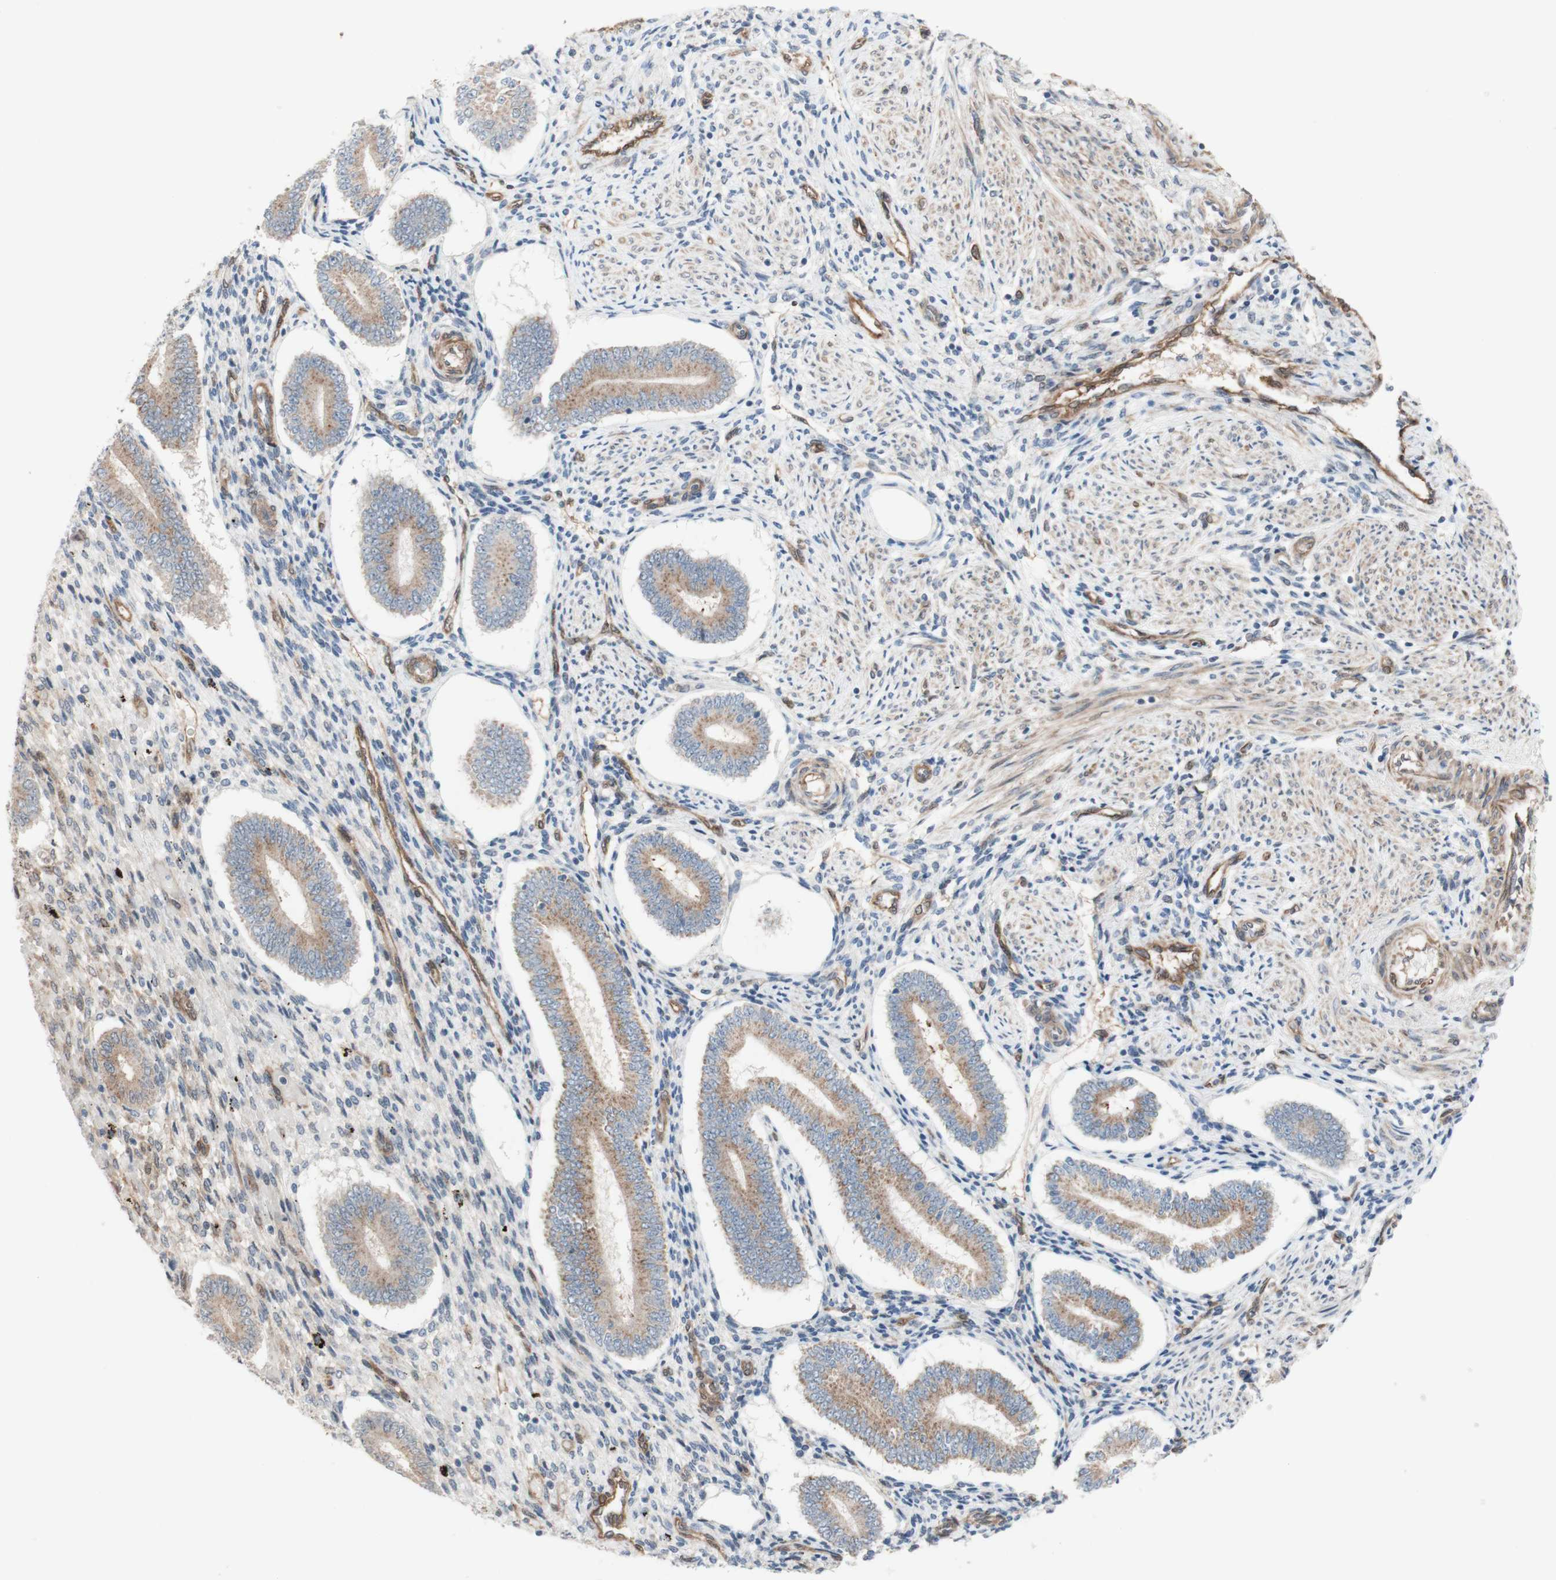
{"staining": {"intensity": "moderate", "quantity": "25%-75%", "location": "cytoplasmic/membranous"}, "tissue": "endometrium", "cell_type": "Cells in endometrial stroma", "image_type": "normal", "snomed": [{"axis": "morphology", "description": "Normal tissue, NOS"}, {"axis": "topography", "description": "Endometrium"}], "caption": "IHC (DAB) staining of normal endometrium displays moderate cytoplasmic/membranous protein expression in approximately 25%-75% of cells in endometrial stroma.", "gene": "CNN3", "patient": {"sex": "female", "age": 42}}